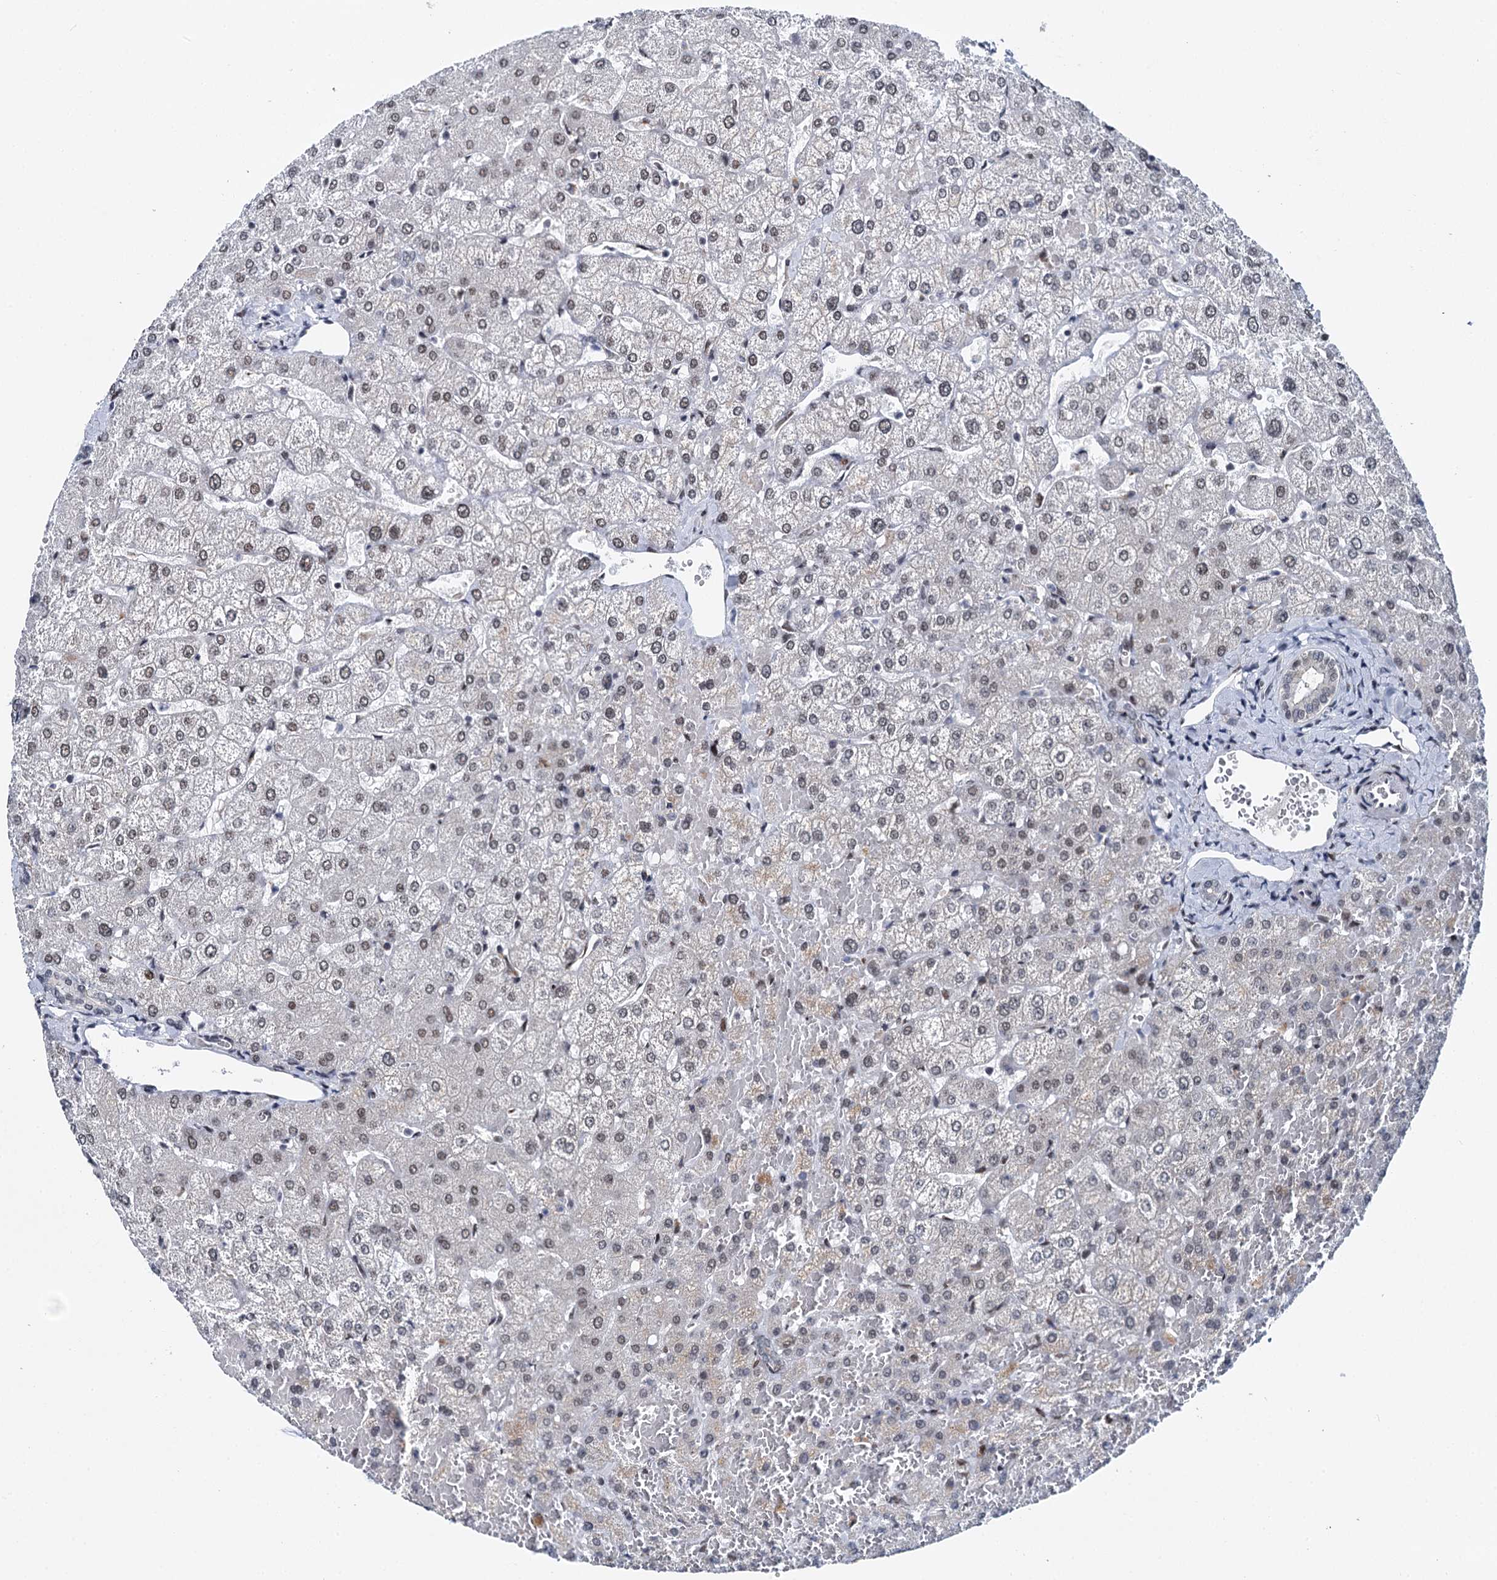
{"staining": {"intensity": "weak", "quantity": "<25%", "location": "nuclear"}, "tissue": "liver", "cell_type": "Cholangiocytes", "image_type": "normal", "snomed": [{"axis": "morphology", "description": "Normal tissue, NOS"}, {"axis": "topography", "description": "Liver"}], "caption": "IHC histopathology image of normal liver stained for a protein (brown), which reveals no staining in cholangiocytes. (DAB IHC with hematoxylin counter stain).", "gene": "RUFY2", "patient": {"sex": "female", "age": 54}}